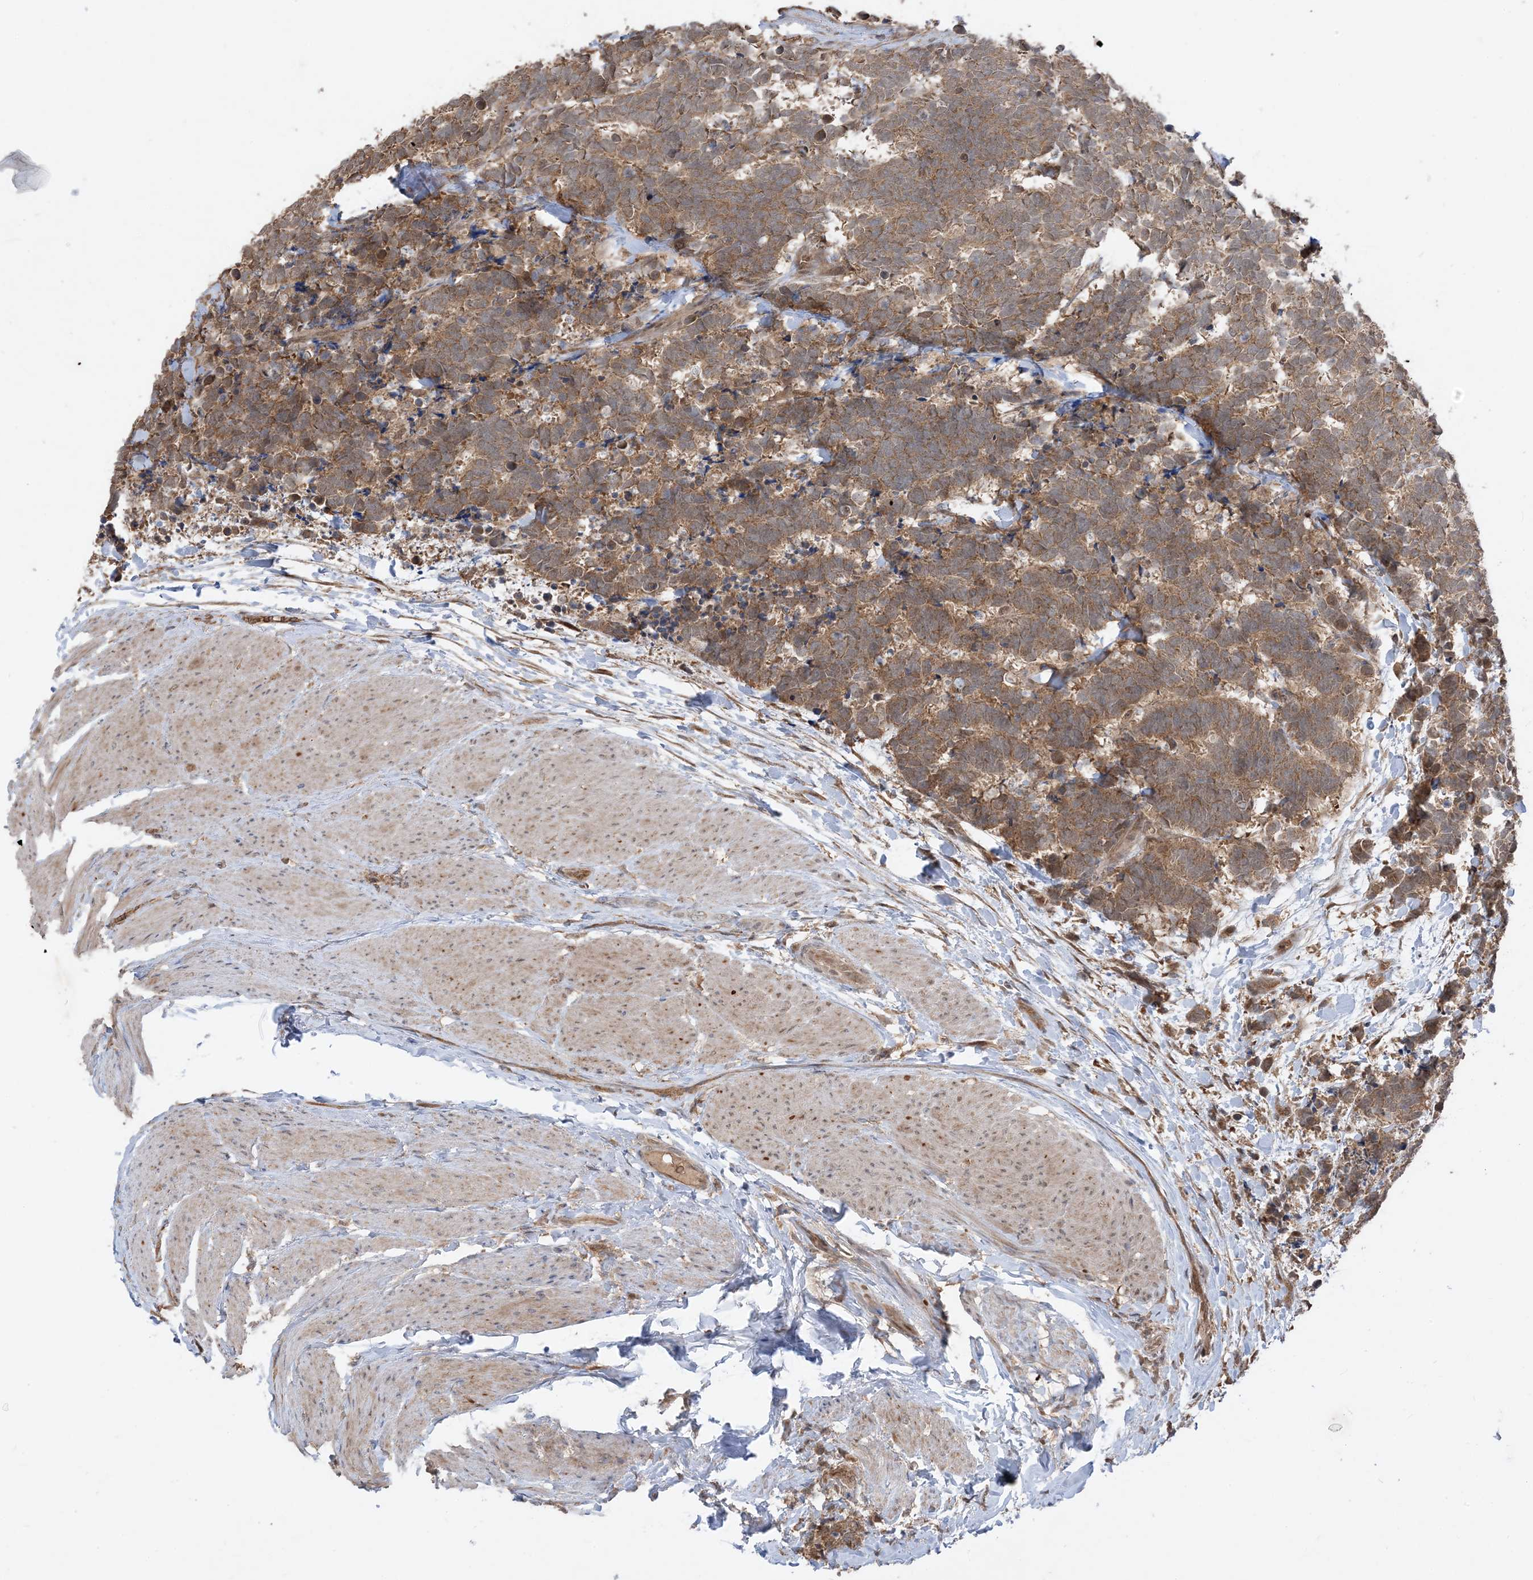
{"staining": {"intensity": "moderate", "quantity": ">75%", "location": "cytoplasmic/membranous"}, "tissue": "carcinoid", "cell_type": "Tumor cells", "image_type": "cancer", "snomed": [{"axis": "morphology", "description": "Carcinoma, NOS"}, {"axis": "morphology", "description": "Carcinoid, malignant, NOS"}, {"axis": "topography", "description": "Urinary bladder"}], "caption": "The image reveals immunohistochemical staining of carcinoid. There is moderate cytoplasmic/membranous staining is present in about >75% of tumor cells.", "gene": "PUSL1", "patient": {"sex": "male", "age": 57}}